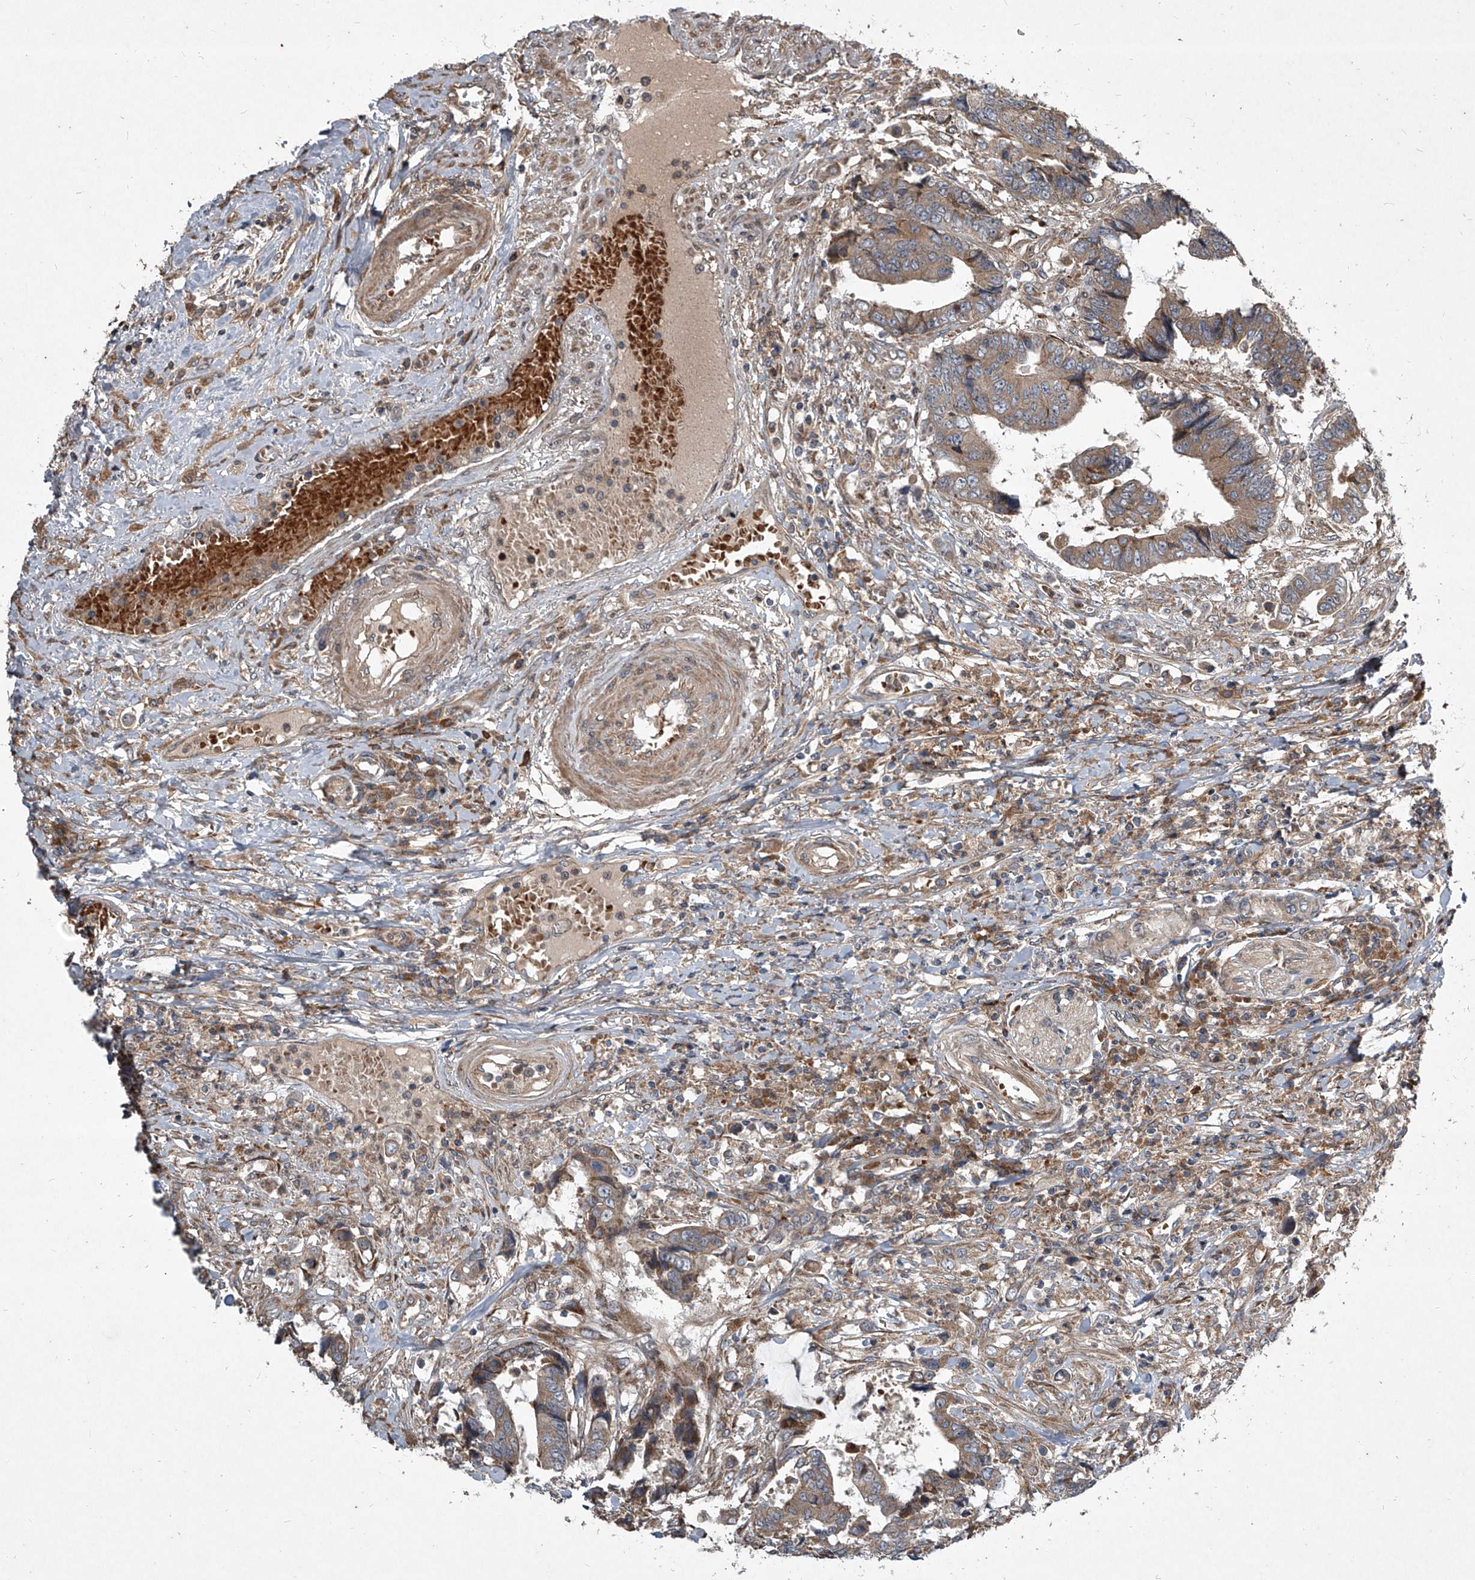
{"staining": {"intensity": "moderate", "quantity": ">75%", "location": "cytoplasmic/membranous"}, "tissue": "colorectal cancer", "cell_type": "Tumor cells", "image_type": "cancer", "snomed": [{"axis": "morphology", "description": "Adenocarcinoma, NOS"}, {"axis": "topography", "description": "Rectum"}], "caption": "Tumor cells reveal moderate cytoplasmic/membranous staining in approximately >75% of cells in colorectal cancer (adenocarcinoma). The staining was performed using DAB (3,3'-diaminobenzidine), with brown indicating positive protein expression. Nuclei are stained blue with hematoxylin.", "gene": "EVA1C", "patient": {"sex": "male", "age": 84}}